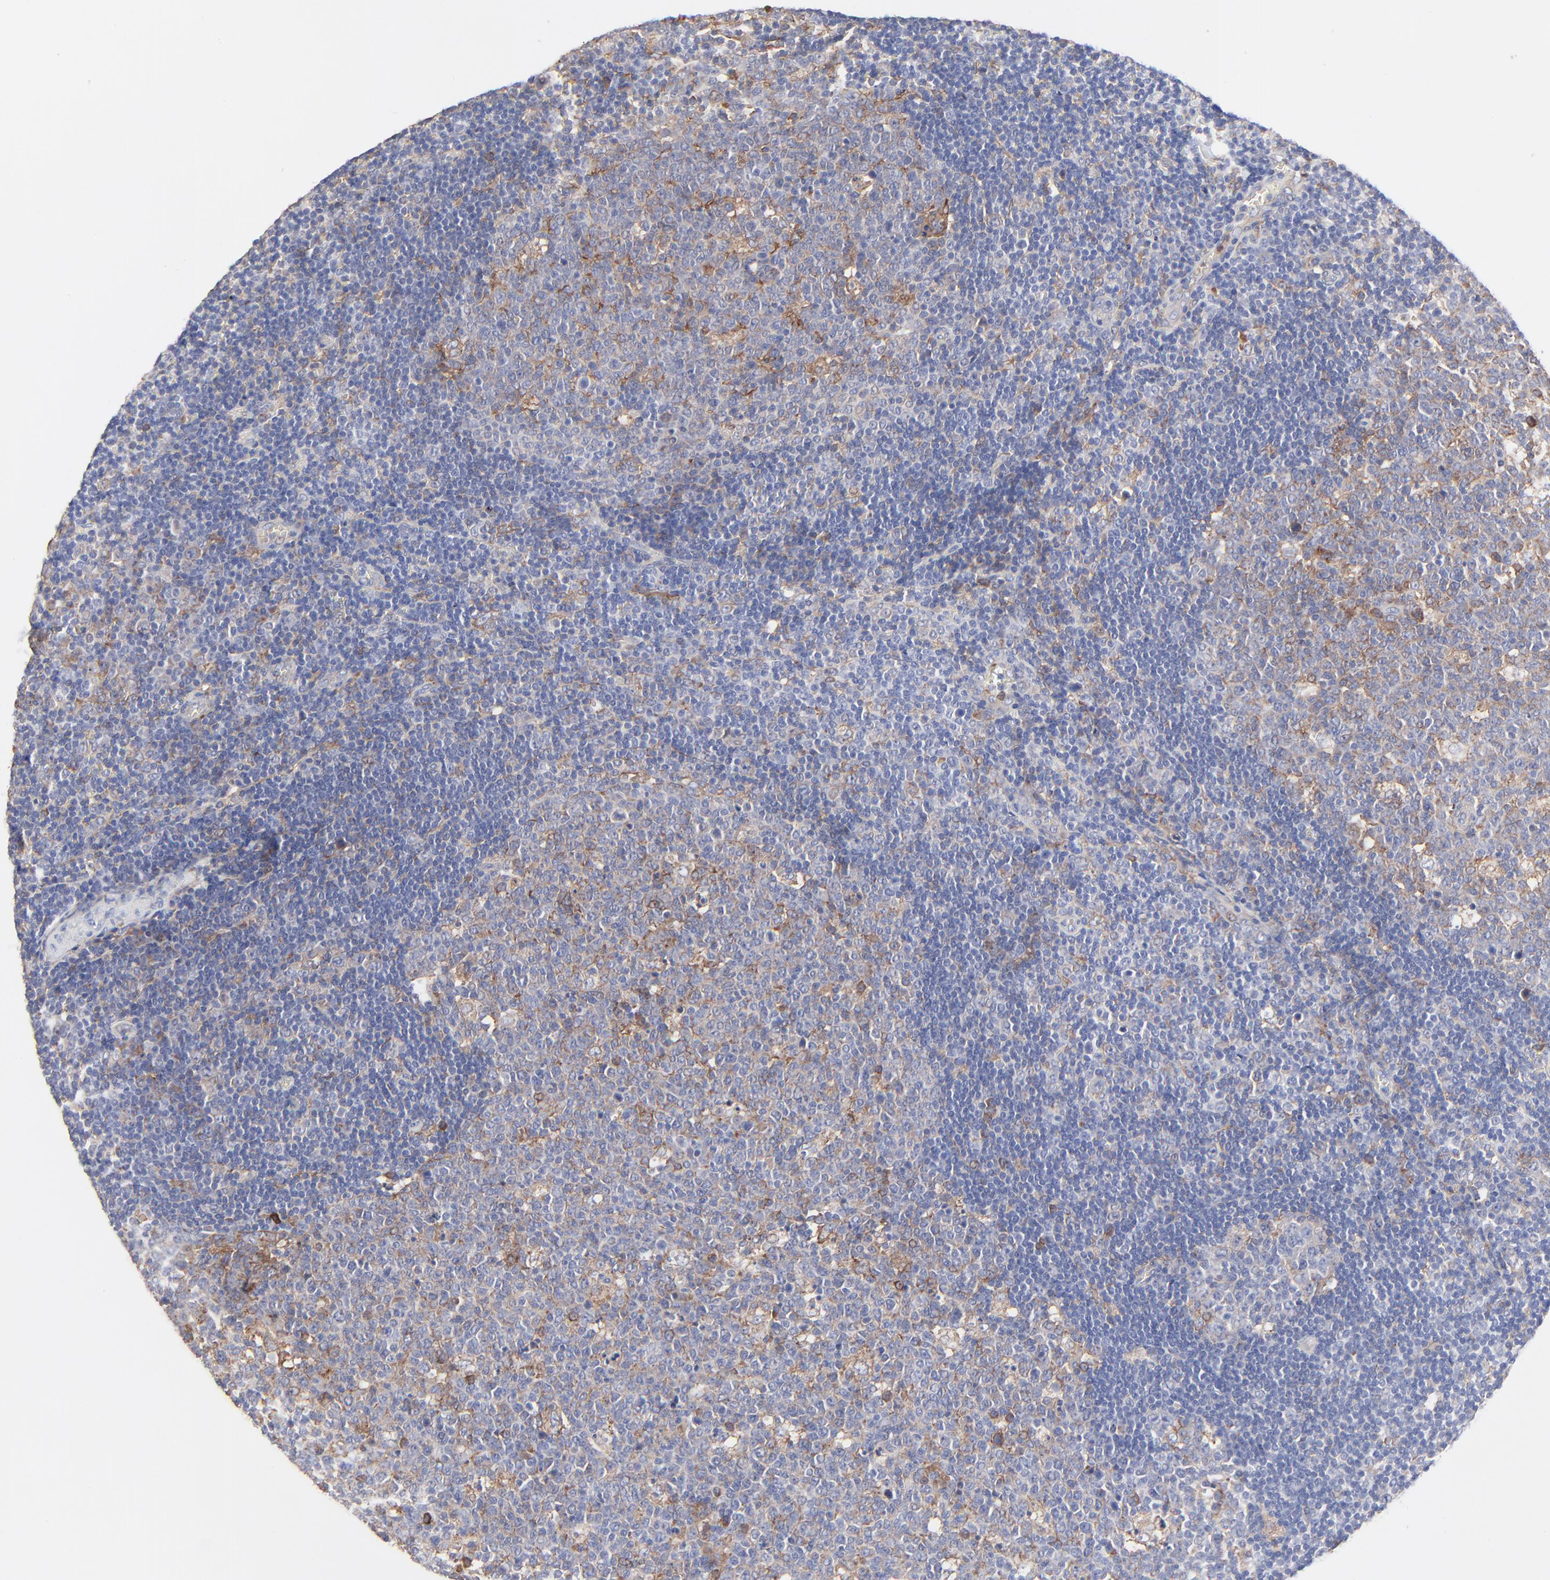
{"staining": {"intensity": "moderate", "quantity": "<25%", "location": "cytoplasmic/membranous"}, "tissue": "lymph node", "cell_type": "Germinal center cells", "image_type": "normal", "snomed": [{"axis": "morphology", "description": "Normal tissue, NOS"}, {"axis": "topography", "description": "Lymph node"}, {"axis": "topography", "description": "Salivary gland"}], "caption": "IHC (DAB (3,3'-diaminobenzidine)) staining of unremarkable human lymph node exhibits moderate cytoplasmic/membranous protein expression in about <25% of germinal center cells.", "gene": "PPFIBP2", "patient": {"sex": "male", "age": 8}}